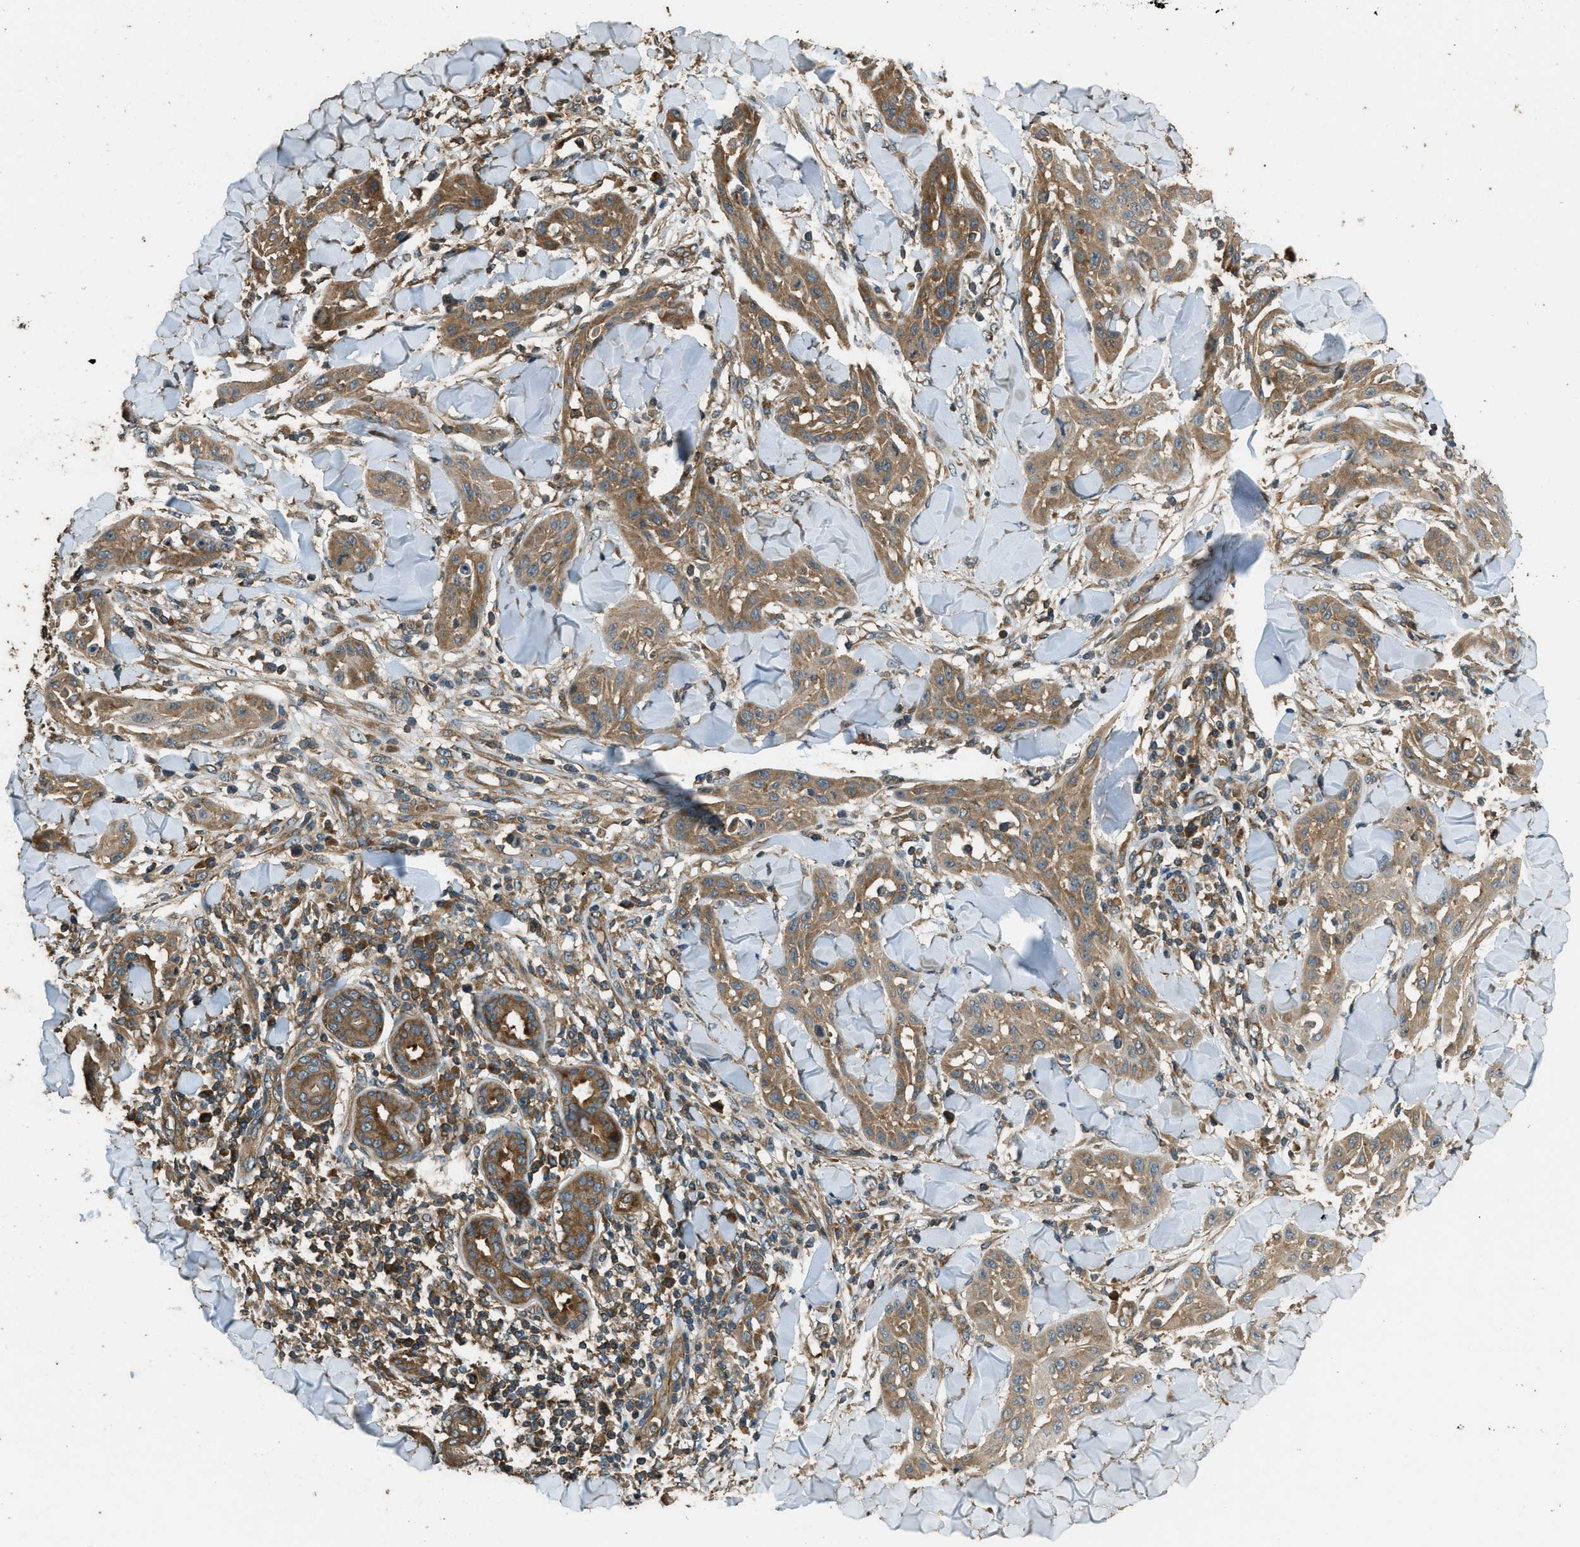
{"staining": {"intensity": "moderate", "quantity": ">75%", "location": "cytoplasmic/membranous"}, "tissue": "skin cancer", "cell_type": "Tumor cells", "image_type": "cancer", "snomed": [{"axis": "morphology", "description": "Squamous cell carcinoma, NOS"}, {"axis": "topography", "description": "Skin"}], "caption": "This micrograph reveals immunohistochemistry staining of skin cancer (squamous cell carcinoma), with medium moderate cytoplasmic/membranous staining in about >75% of tumor cells.", "gene": "MARS1", "patient": {"sex": "male", "age": 24}}